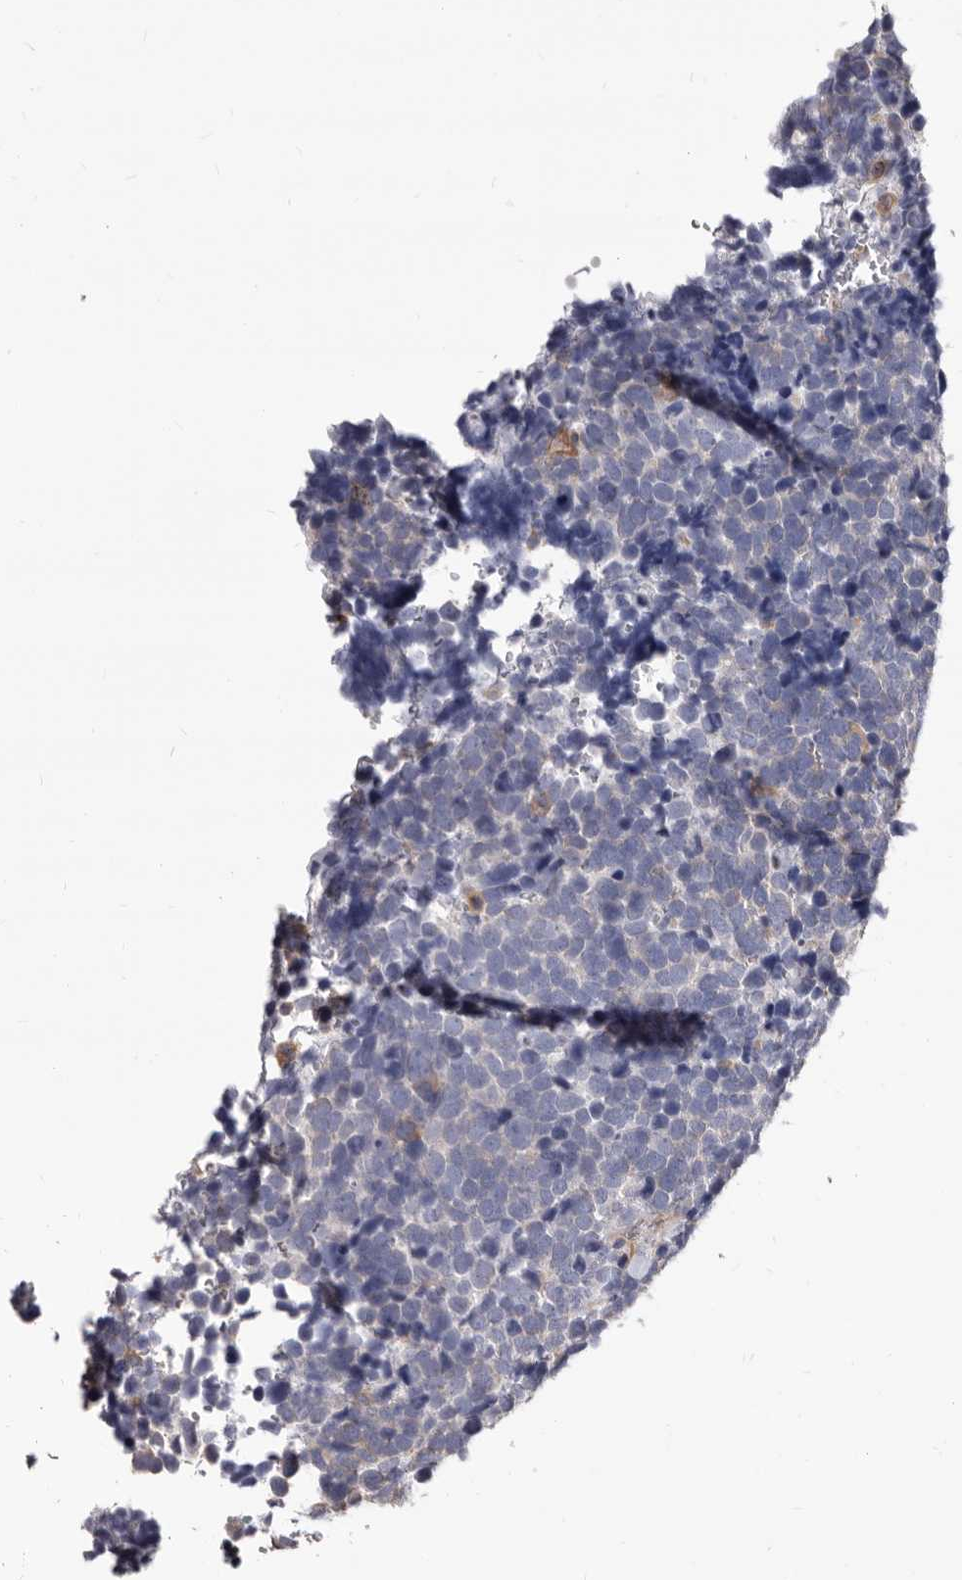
{"staining": {"intensity": "negative", "quantity": "none", "location": "none"}, "tissue": "urothelial cancer", "cell_type": "Tumor cells", "image_type": "cancer", "snomed": [{"axis": "morphology", "description": "Urothelial carcinoma, High grade"}, {"axis": "topography", "description": "Urinary bladder"}], "caption": "This is an immunohistochemistry (IHC) photomicrograph of human urothelial carcinoma (high-grade). There is no staining in tumor cells.", "gene": "NIBAN1", "patient": {"sex": "female", "age": 82}}